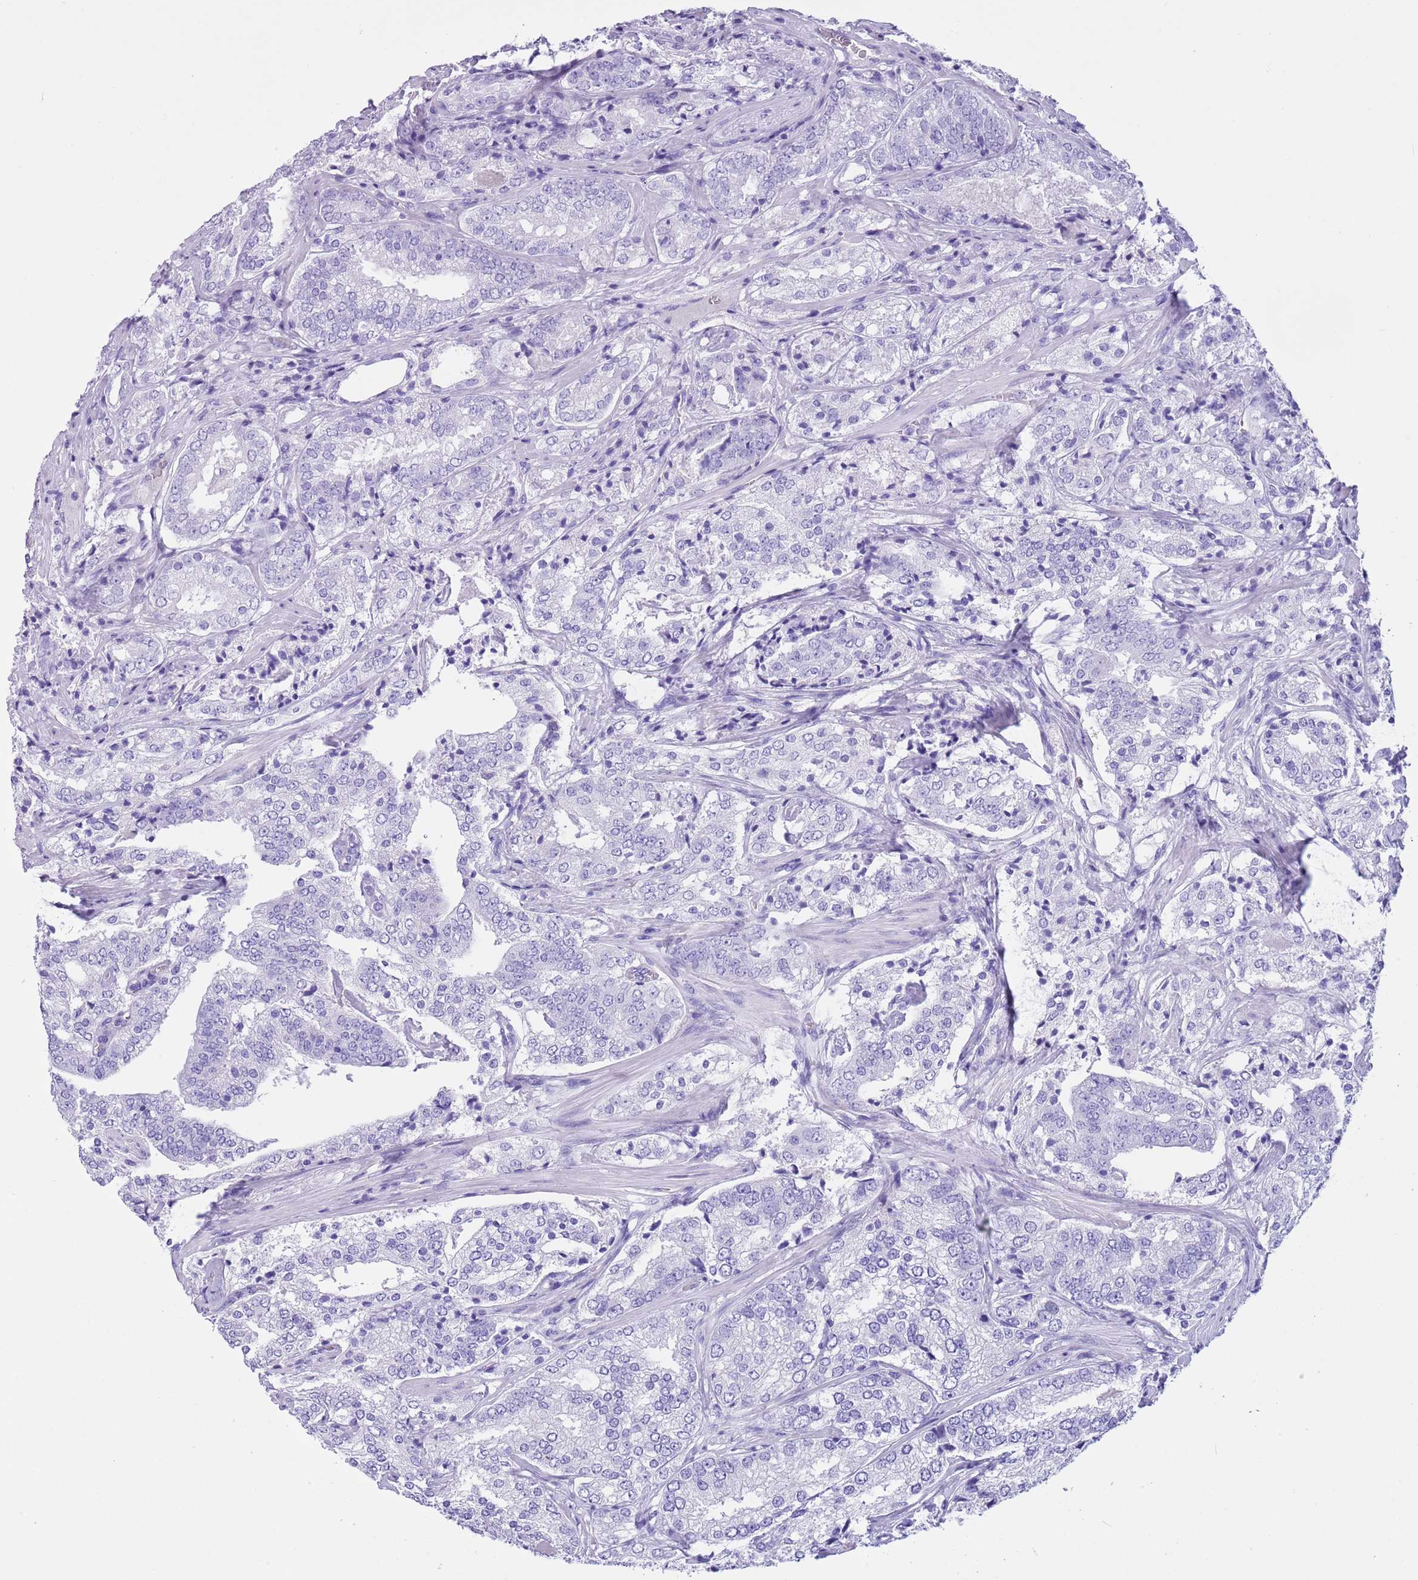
{"staining": {"intensity": "negative", "quantity": "none", "location": "none"}, "tissue": "prostate cancer", "cell_type": "Tumor cells", "image_type": "cancer", "snomed": [{"axis": "morphology", "description": "Adenocarcinoma, High grade"}, {"axis": "topography", "description": "Prostate"}], "caption": "DAB (3,3'-diaminobenzidine) immunohistochemical staining of human prostate cancer demonstrates no significant positivity in tumor cells.", "gene": "TBC1D10B", "patient": {"sex": "male", "age": 63}}